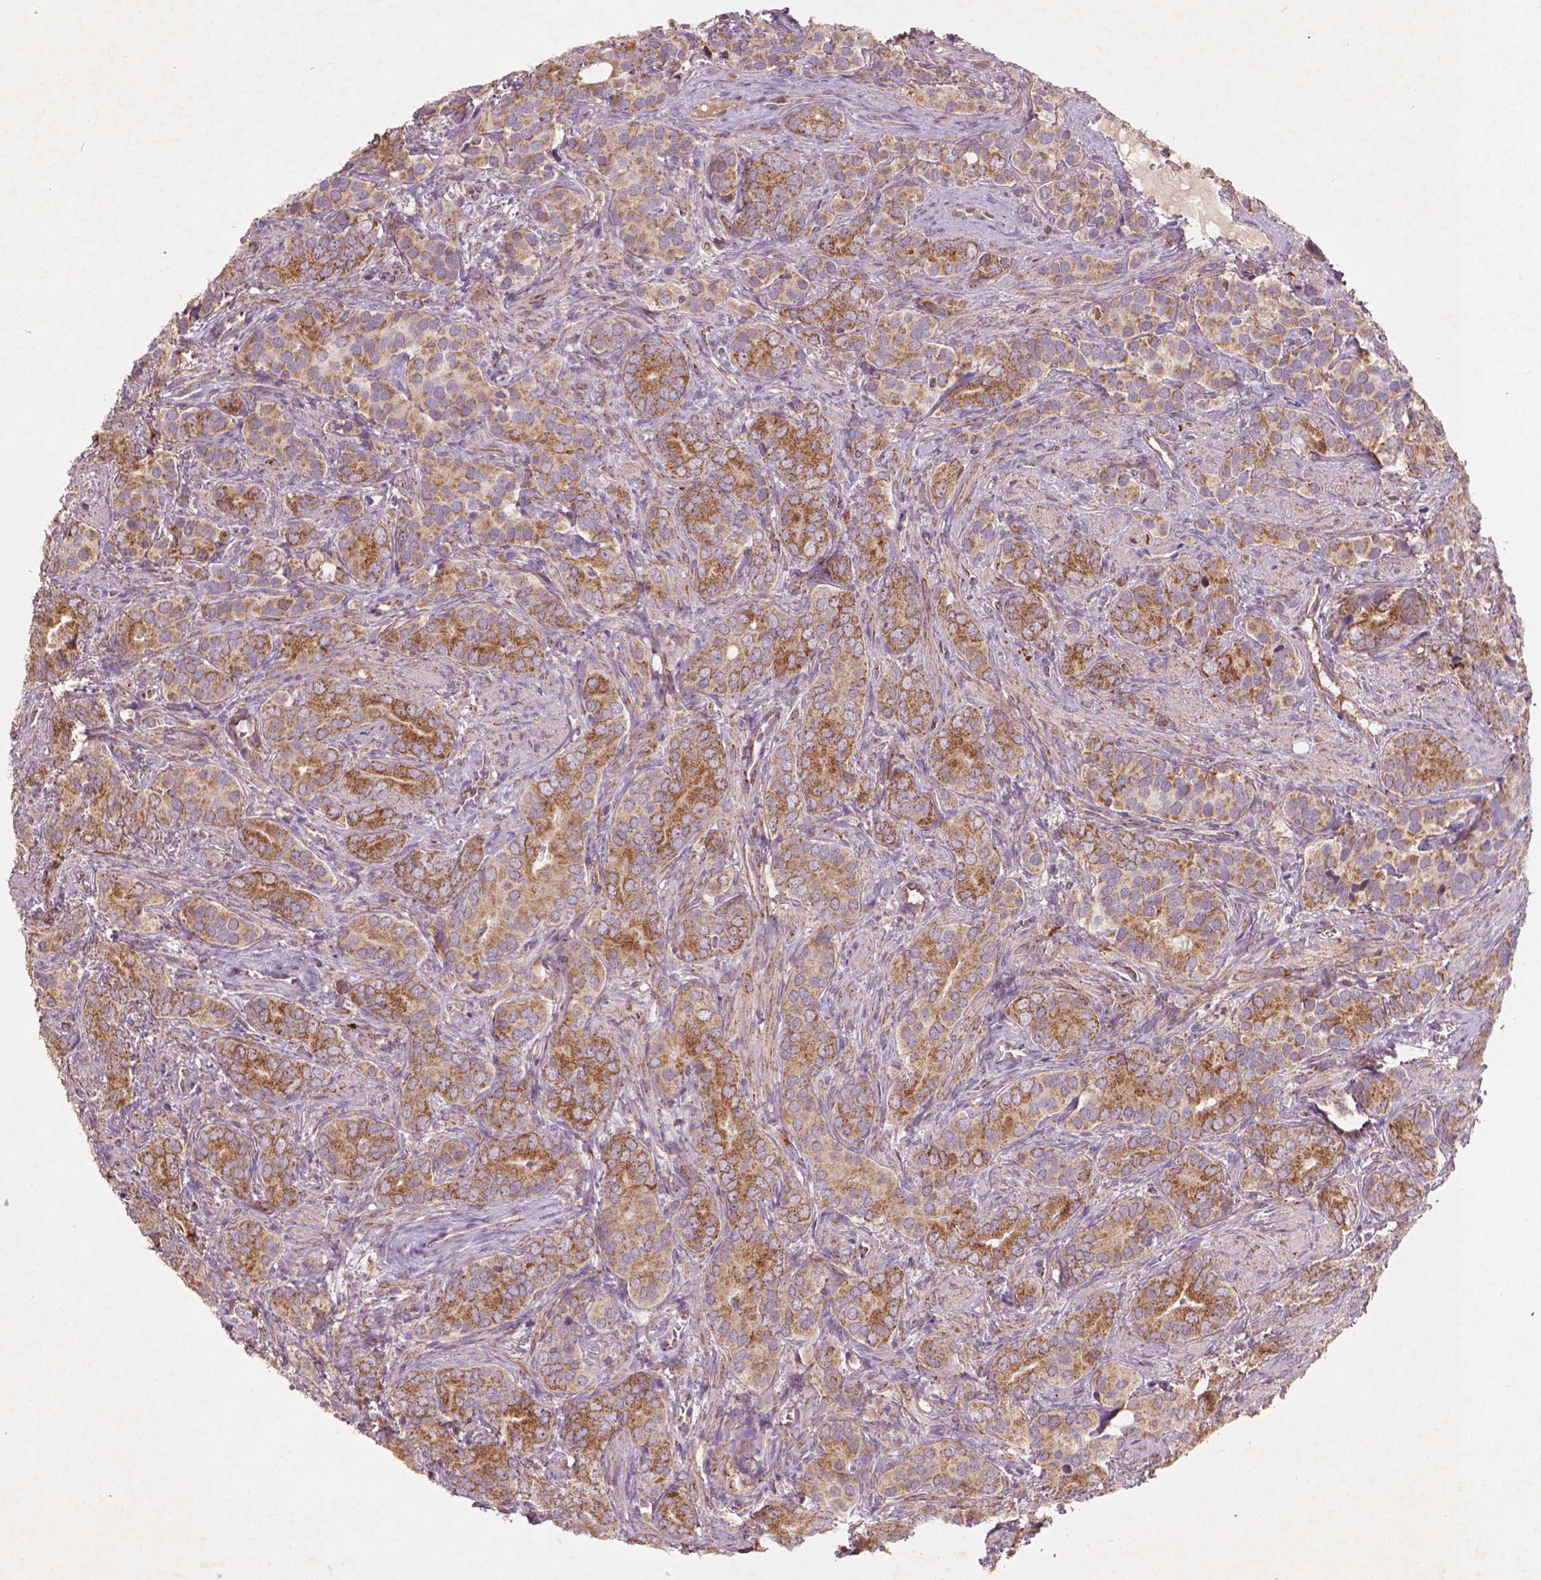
{"staining": {"intensity": "moderate", "quantity": ">75%", "location": "cytoplasmic/membranous"}, "tissue": "prostate cancer", "cell_type": "Tumor cells", "image_type": "cancer", "snomed": [{"axis": "morphology", "description": "Adenocarcinoma, High grade"}, {"axis": "topography", "description": "Prostate"}], "caption": "About >75% of tumor cells in high-grade adenocarcinoma (prostate) reveal moderate cytoplasmic/membranous protein expression as visualized by brown immunohistochemical staining.", "gene": "NLRX1", "patient": {"sex": "male", "age": 84}}